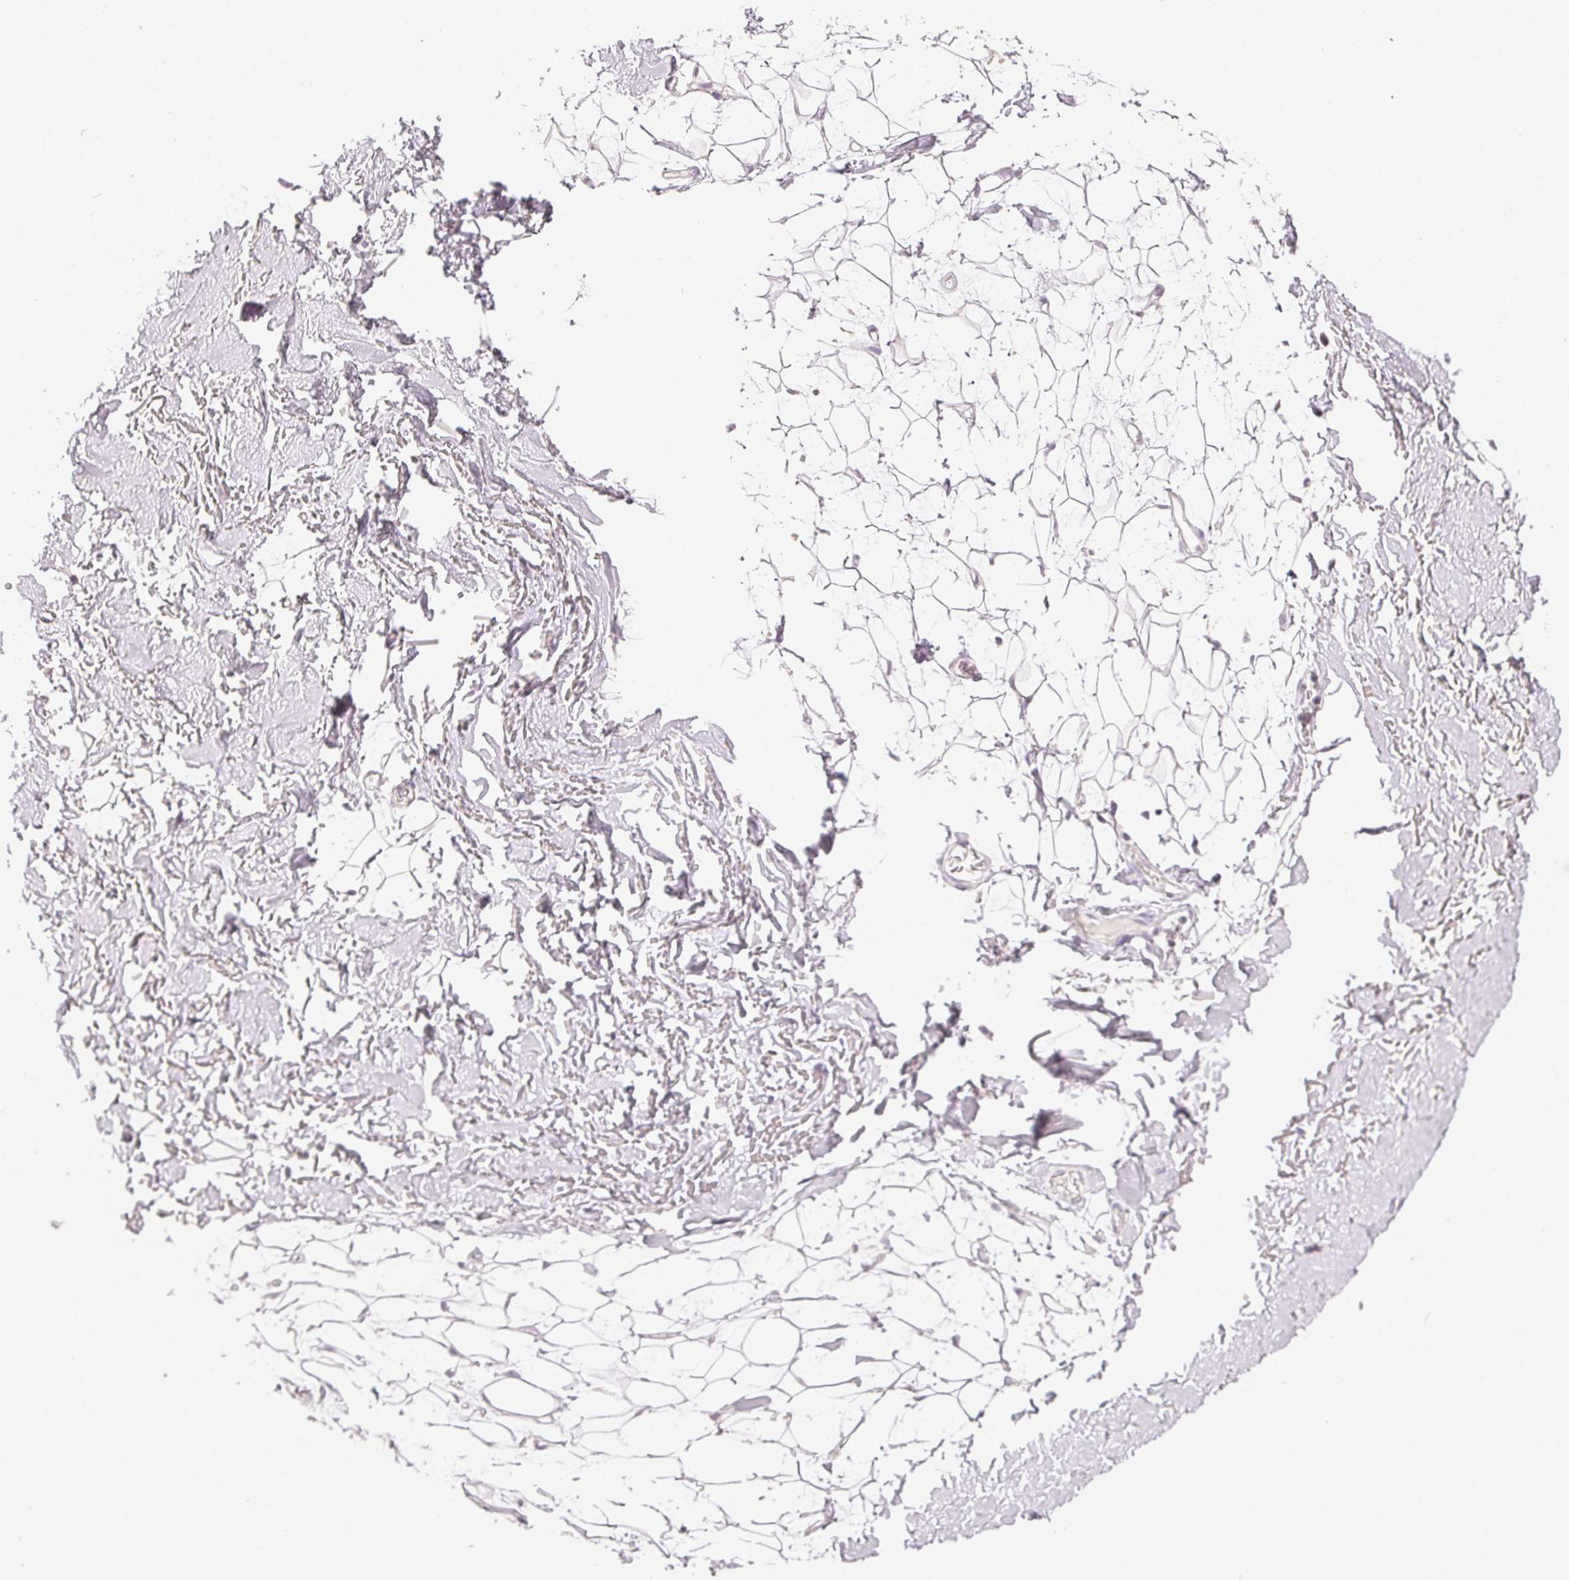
{"staining": {"intensity": "negative", "quantity": "none", "location": "none"}, "tissue": "adipose tissue", "cell_type": "Adipocytes", "image_type": "normal", "snomed": [{"axis": "morphology", "description": "Normal tissue, NOS"}, {"axis": "topography", "description": "Anal"}, {"axis": "topography", "description": "Peripheral nerve tissue"}], "caption": "This histopathology image is of unremarkable adipose tissue stained with immunohistochemistry to label a protein in brown with the nuclei are counter-stained blue. There is no staining in adipocytes. (DAB (3,3'-diaminobenzidine) immunohistochemistry (IHC) visualized using brightfield microscopy, high magnification).", "gene": "LVRN", "patient": {"sex": "male", "age": 78}}